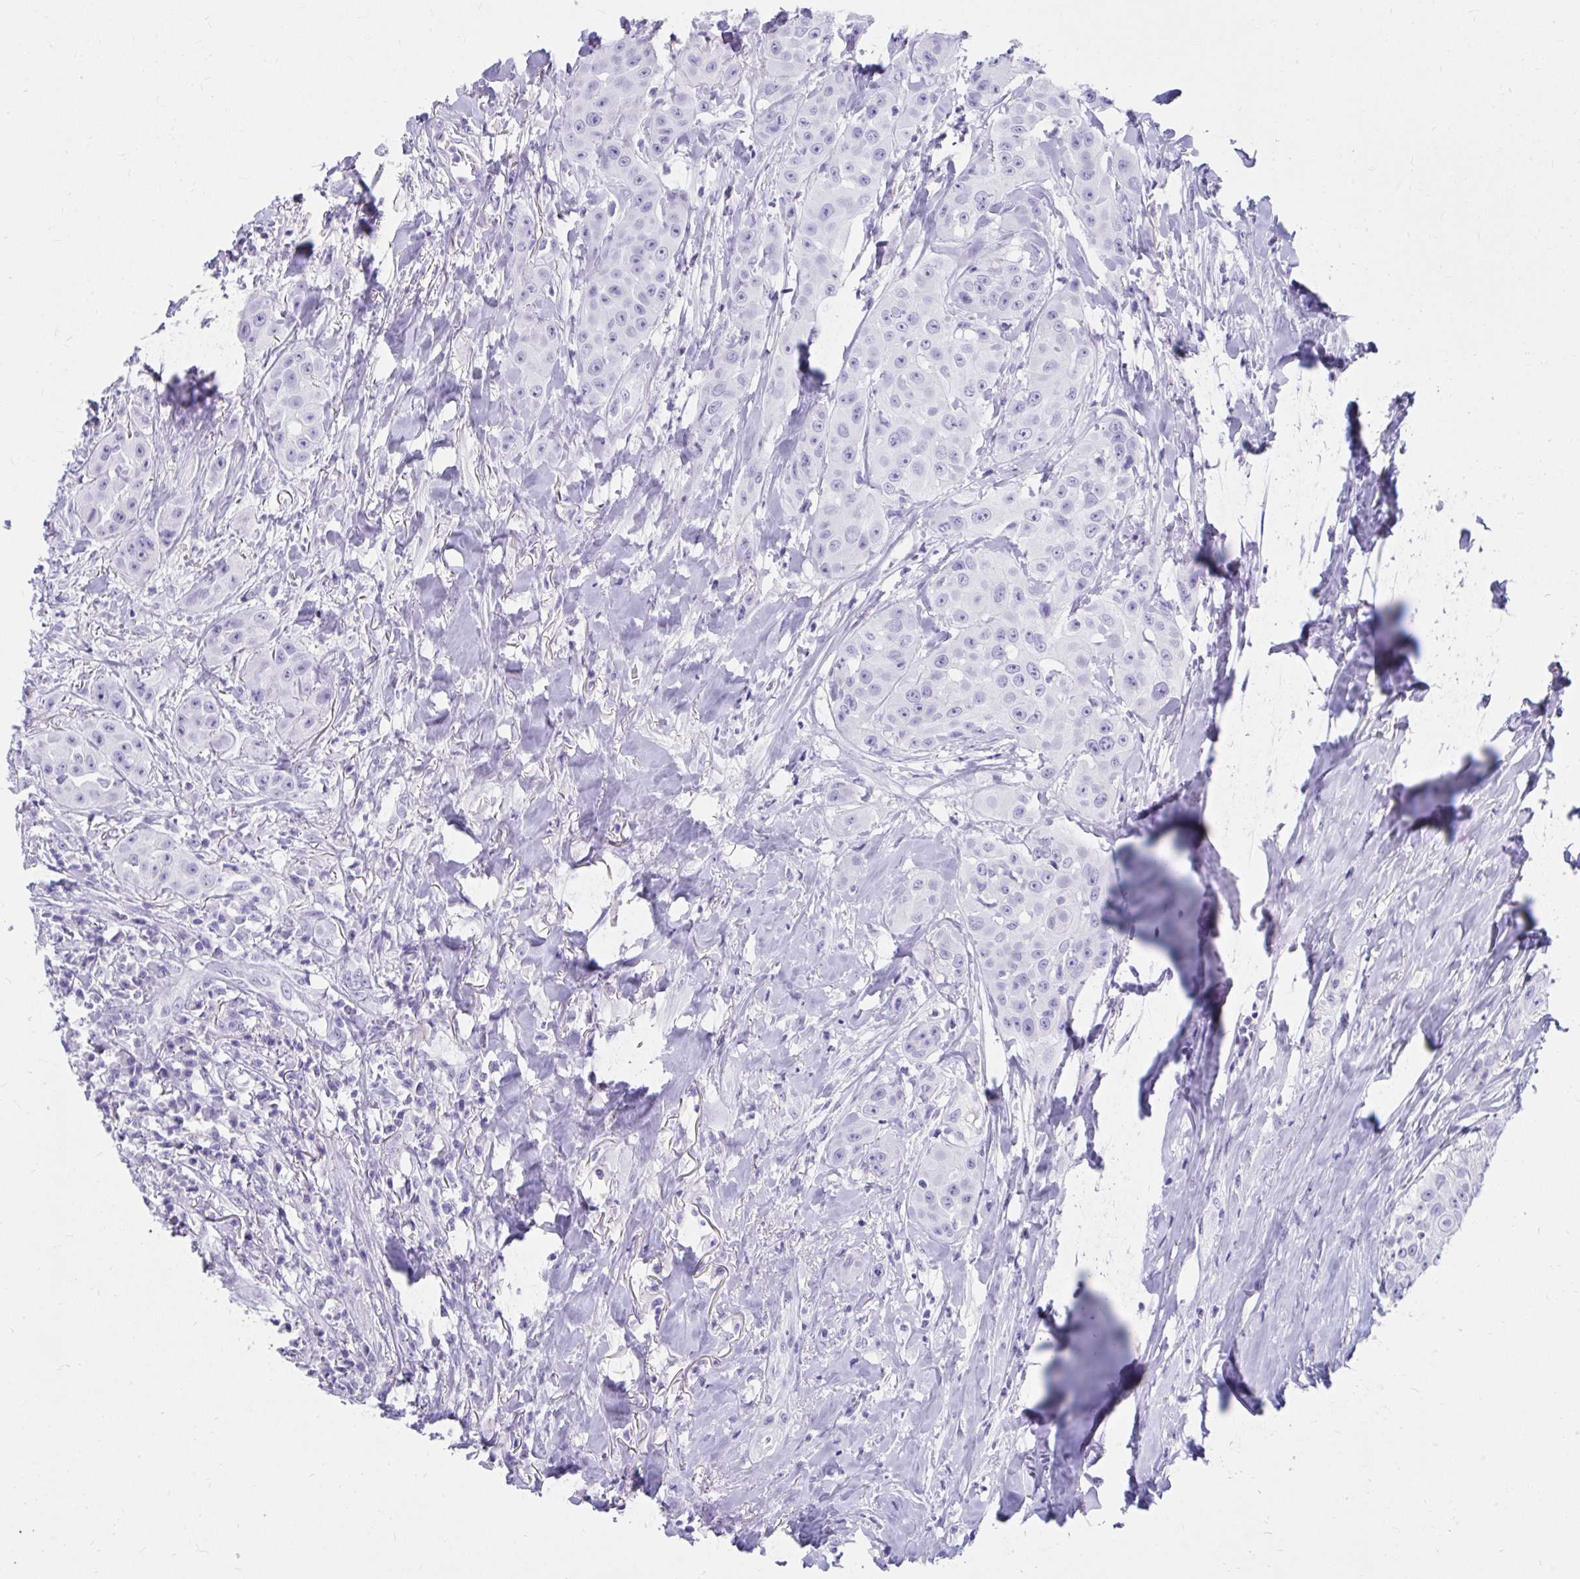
{"staining": {"intensity": "negative", "quantity": "none", "location": "none"}, "tissue": "head and neck cancer", "cell_type": "Tumor cells", "image_type": "cancer", "snomed": [{"axis": "morphology", "description": "Squamous cell carcinoma, NOS"}, {"axis": "topography", "description": "Head-Neck"}], "caption": "Head and neck cancer stained for a protein using immunohistochemistry demonstrates no positivity tumor cells.", "gene": "DPEP3", "patient": {"sex": "male", "age": 83}}